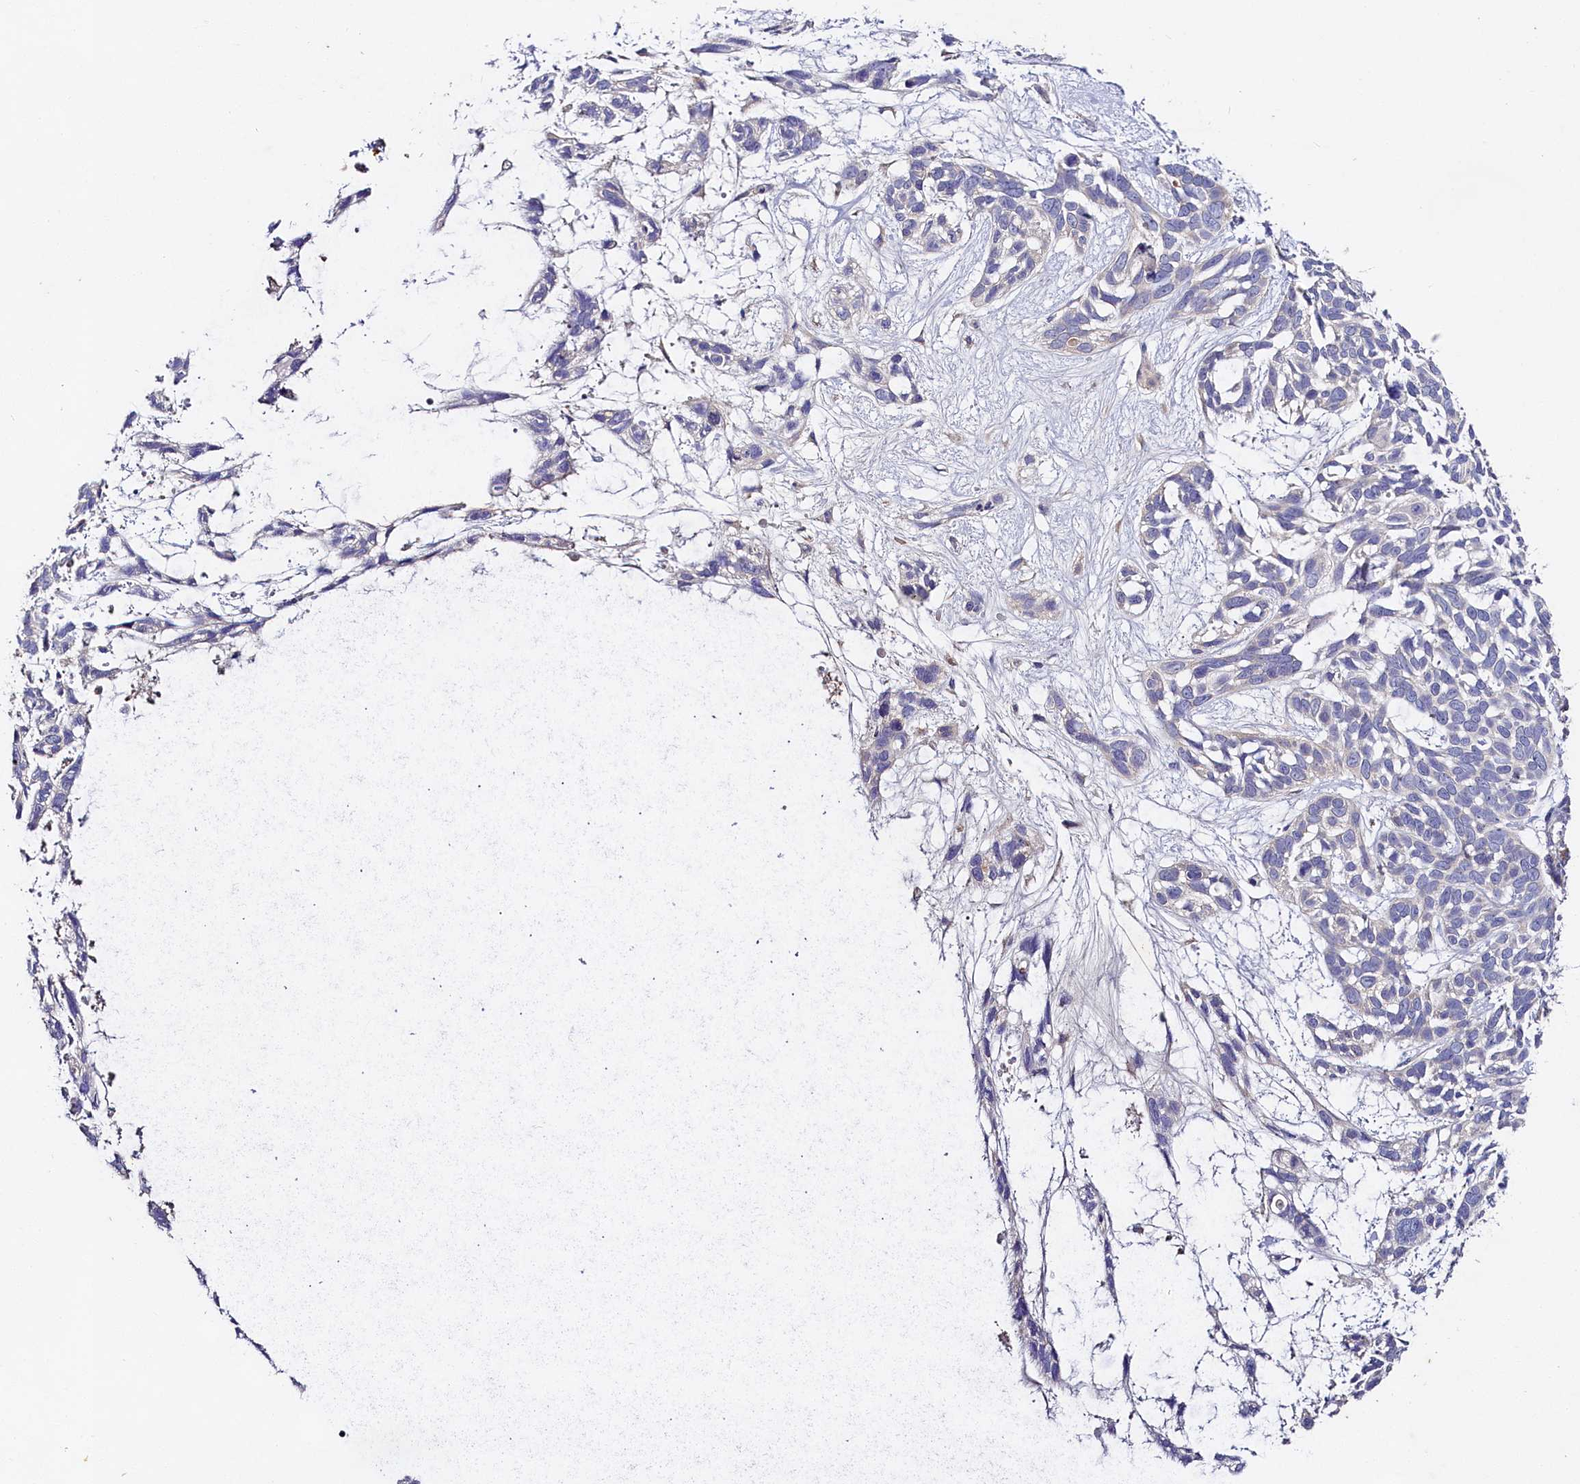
{"staining": {"intensity": "negative", "quantity": "none", "location": "none"}, "tissue": "skin cancer", "cell_type": "Tumor cells", "image_type": "cancer", "snomed": [{"axis": "morphology", "description": "Basal cell carcinoma"}, {"axis": "topography", "description": "Skin"}], "caption": "IHC photomicrograph of neoplastic tissue: skin basal cell carcinoma stained with DAB reveals no significant protein expression in tumor cells. (Brightfield microscopy of DAB (3,3'-diaminobenzidine) immunohistochemistry (IHC) at high magnification).", "gene": "ST7L", "patient": {"sex": "male", "age": 88}}